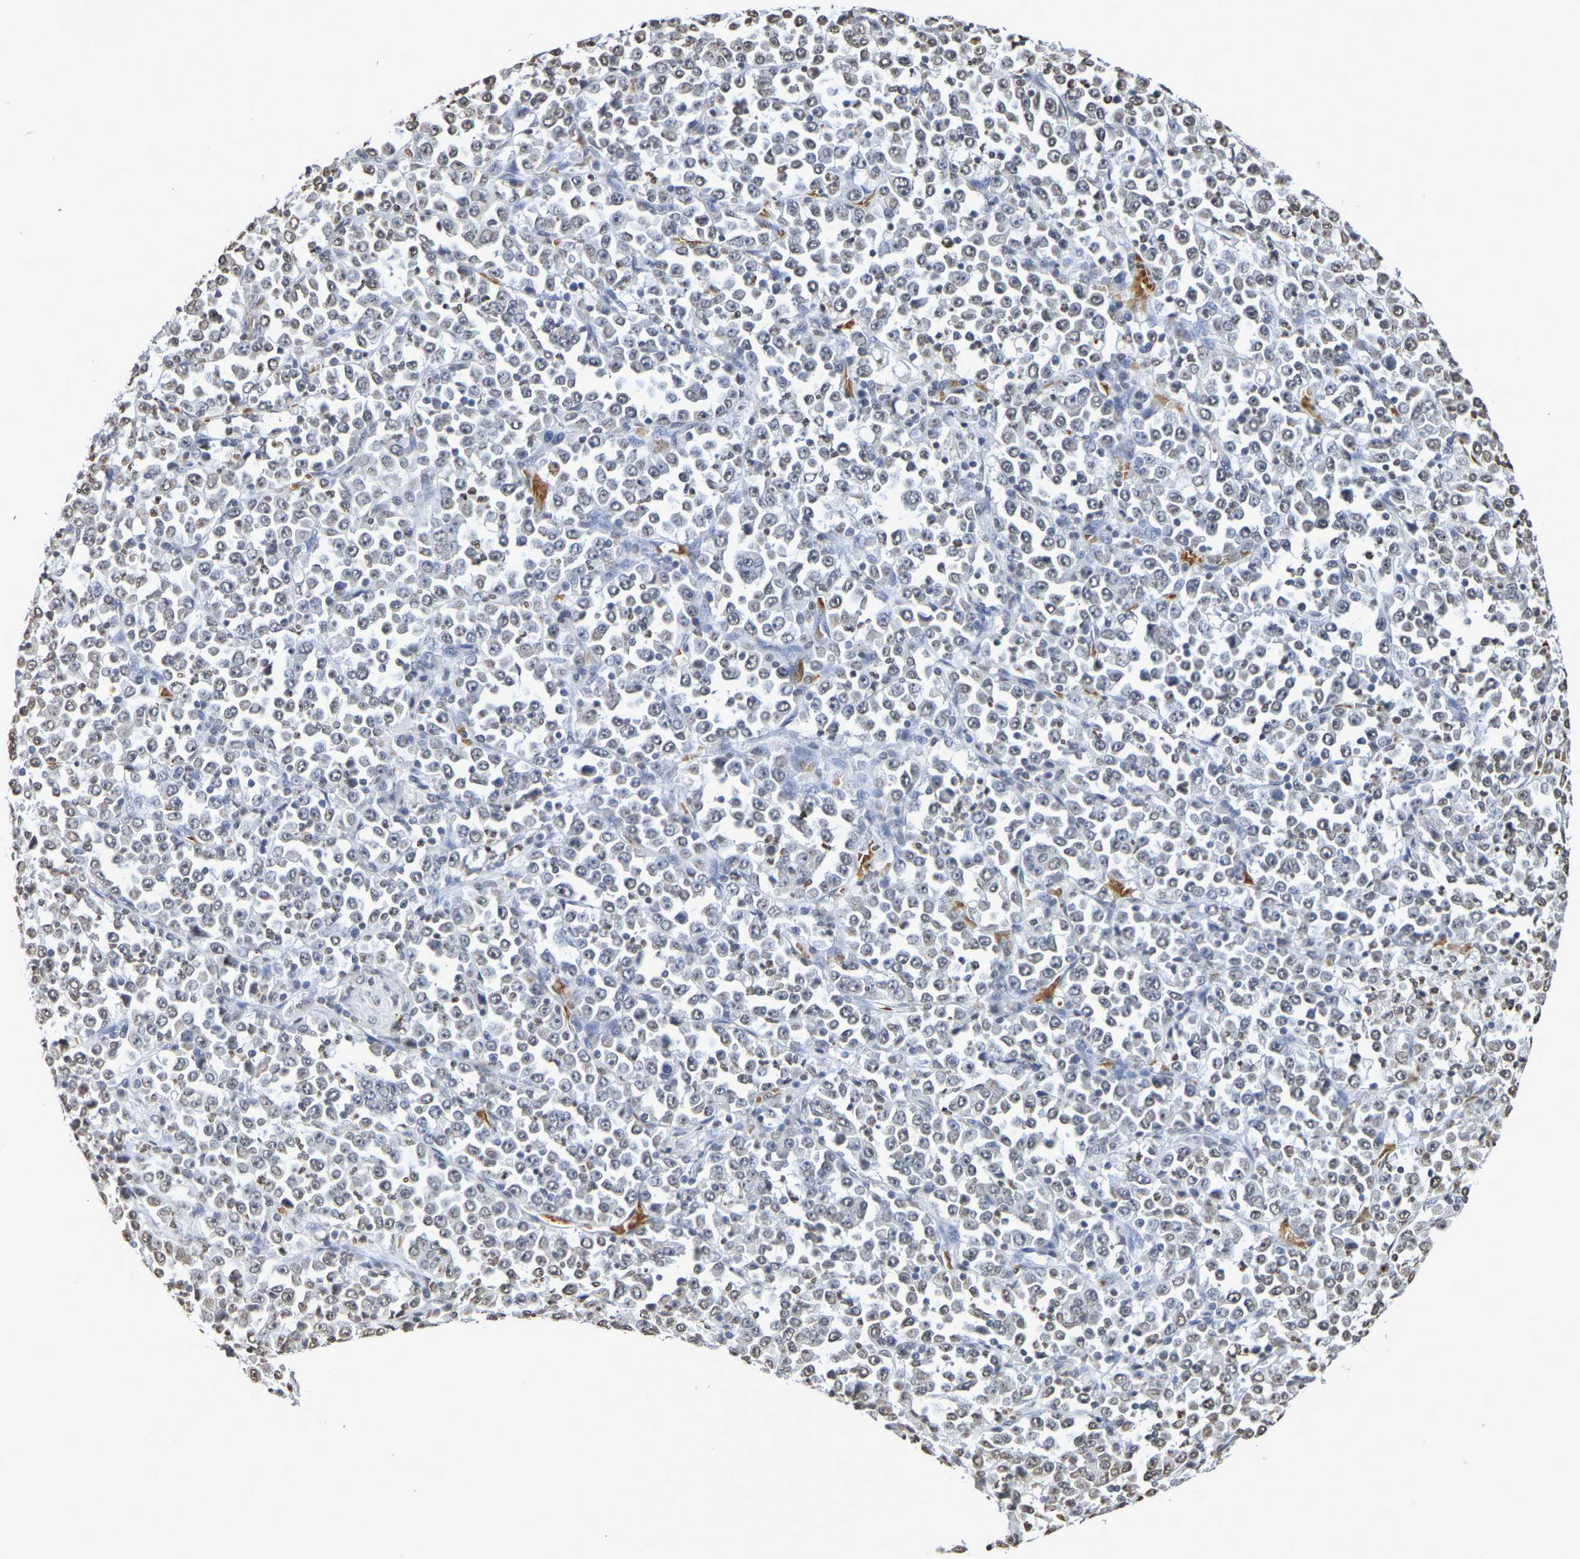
{"staining": {"intensity": "weak", "quantity": "<25%", "location": "nuclear"}, "tissue": "stomach cancer", "cell_type": "Tumor cells", "image_type": "cancer", "snomed": [{"axis": "morphology", "description": "Normal tissue, NOS"}, {"axis": "morphology", "description": "Adenocarcinoma, NOS"}, {"axis": "topography", "description": "Stomach, upper"}, {"axis": "topography", "description": "Stomach"}], "caption": "Photomicrograph shows no significant protein positivity in tumor cells of stomach cancer (adenocarcinoma).", "gene": "ATF4", "patient": {"sex": "male", "age": 59}}